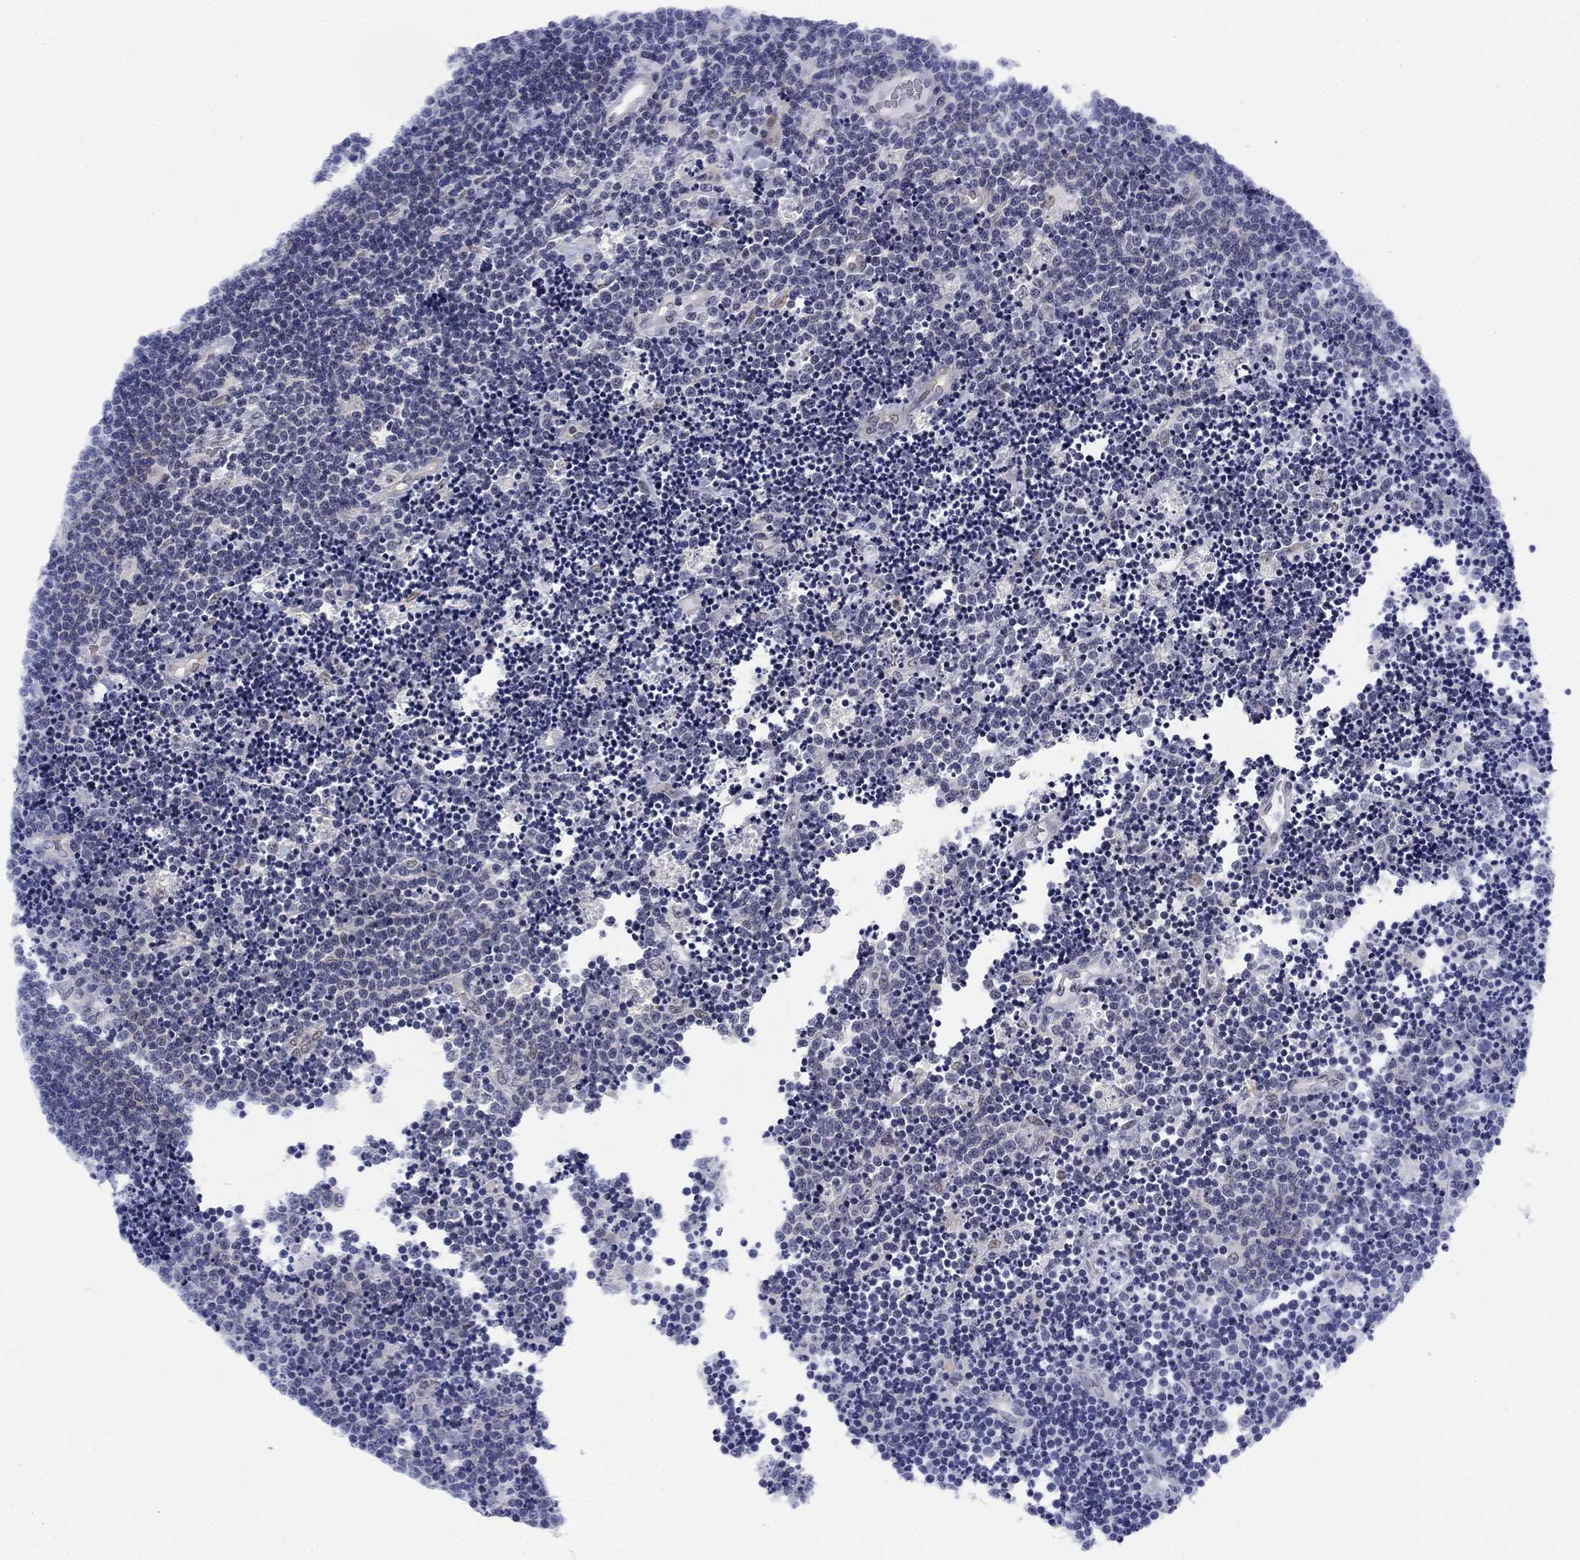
{"staining": {"intensity": "negative", "quantity": "none", "location": "none"}, "tissue": "lymphoma", "cell_type": "Tumor cells", "image_type": "cancer", "snomed": [{"axis": "morphology", "description": "Malignant lymphoma, non-Hodgkin's type, Low grade"}, {"axis": "topography", "description": "Brain"}], "caption": "A high-resolution histopathology image shows immunohistochemistry (IHC) staining of lymphoma, which reveals no significant expression in tumor cells.", "gene": "TIGD4", "patient": {"sex": "female", "age": 66}}